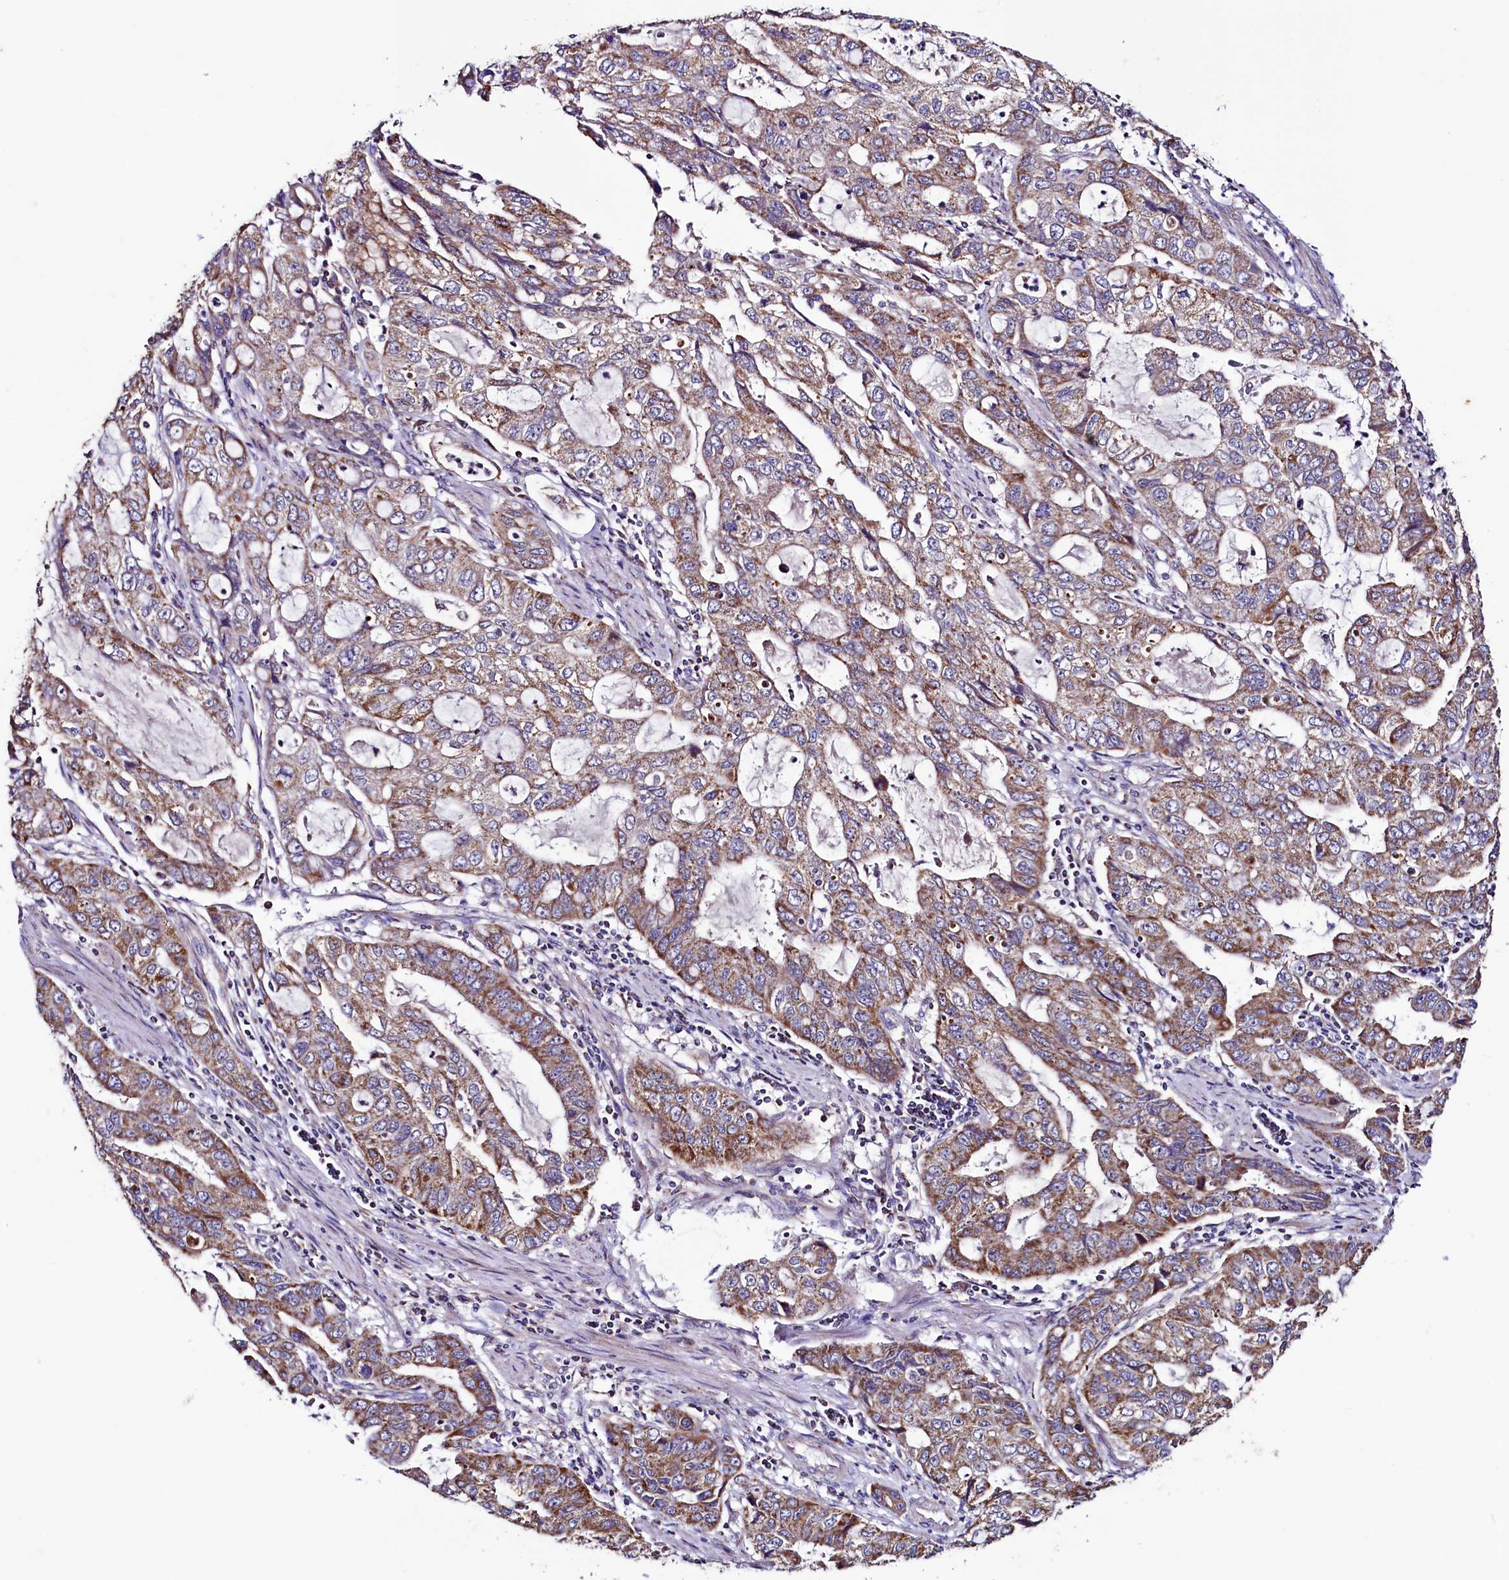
{"staining": {"intensity": "moderate", "quantity": "25%-75%", "location": "cytoplasmic/membranous"}, "tissue": "stomach cancer", "cell_type": "Tumor cells", "image_type": "cancer", "snomed": [{"axis": "morphology", "description": "Adenocarcinoma, NOS"}, {"axis": "topography", "description": "Stomach, upper"}], "caption": "Protein analysis of stomach cancer tissue shows moderate cytoplasmic/membranous staining in about 25%-75% of tumor cells.", "gene": "STARD5", "patient": {"sex": "female", "age": 52}}